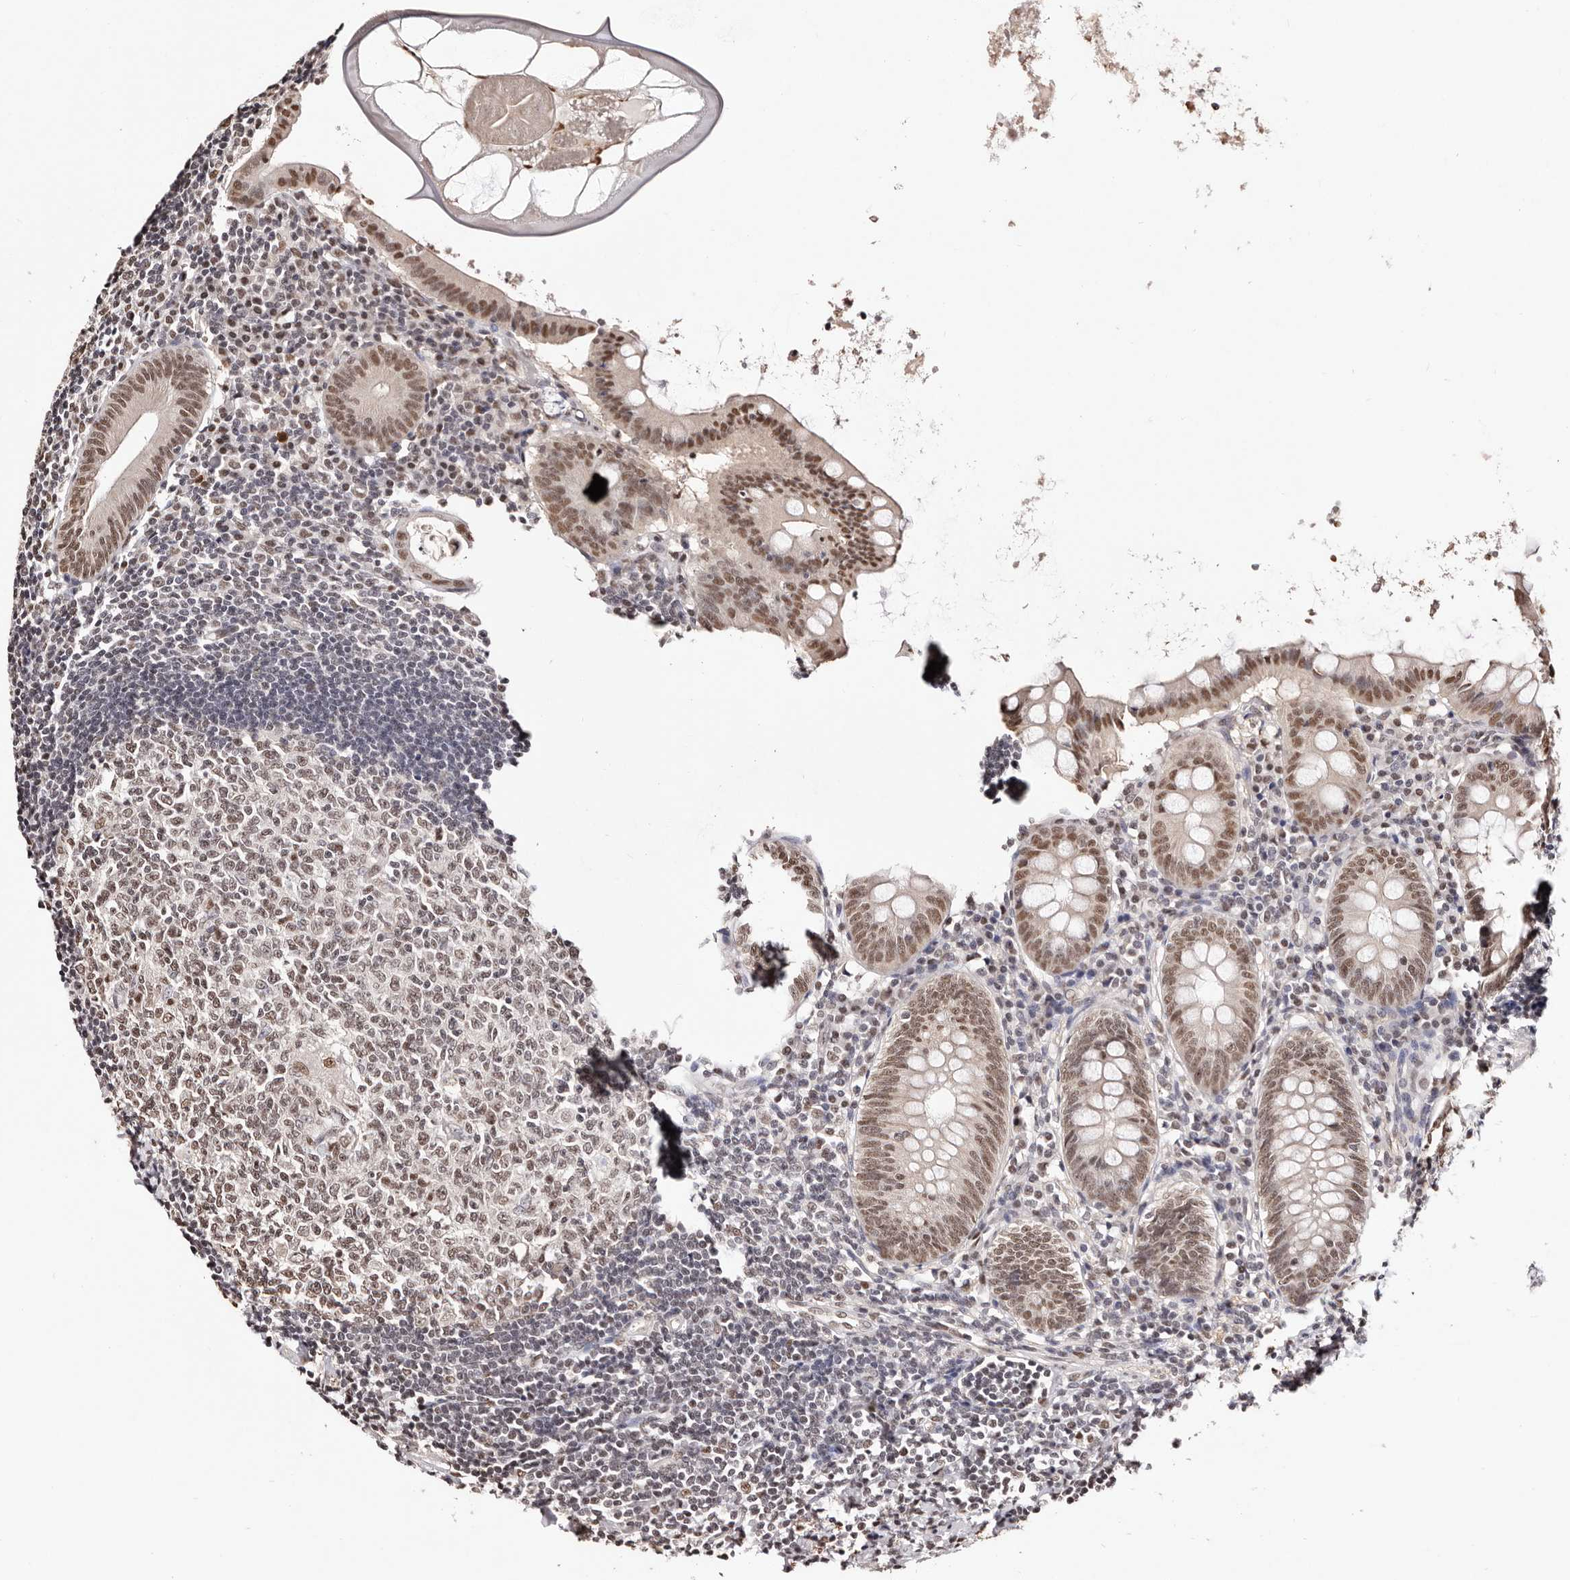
{"staining": {"intensity": "moderate", "quantity": ">75%", "location": "nuclear"}, "tissue": "appendix", "cell_type": "Glandular cells", "image_type": "normal", "snomed": [{"axis": "morphology", "description": "Normal tissue, NOS"}, {"axis": "topography", "description": "Appendix"}], "caption": "Immunohistochemical staining of normal human appendix exhibits >75% levels of moderate nuclear protein positivity in about >75% of glandular cells.", "gene": "BICRAL", "patient": {"sex": "female", "age": 54}}